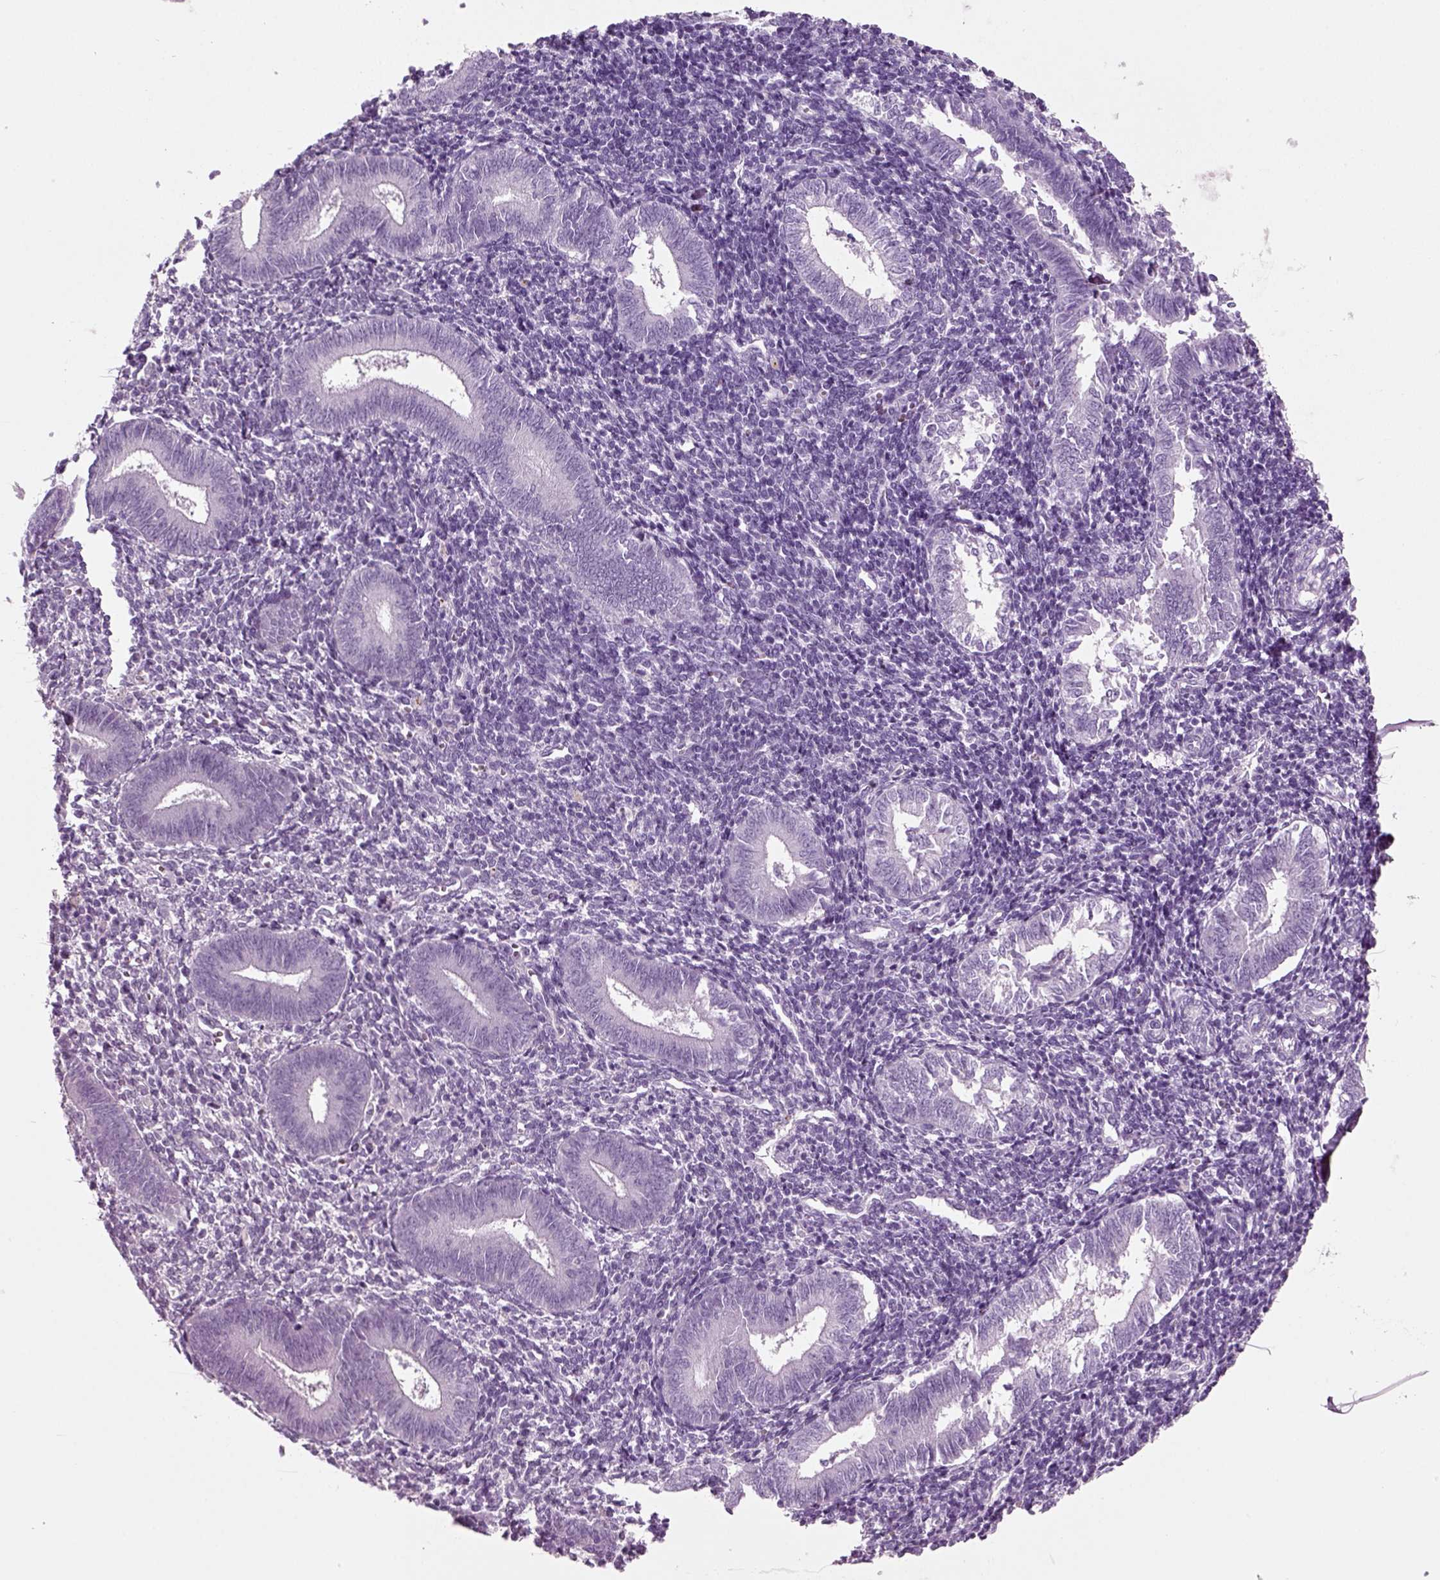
{"staining": {"intensity": "negative", "quantity": "none", "location": "none"}, "tissue": "endometrium", "cell_type": "Cells in endometrial stroma", "image_type": "normal", "snomed": [{"axis": "morphology", "description": "Normal tissue, NOS"}, {"axis": "topography", "description": "Endometrium"}], "caption": "Micrograph shows no protein expression in cells in endometrial stroma of benign endometrium.", "gene": "CRABP1", "patient": {"sex": "female", "age": 25}}